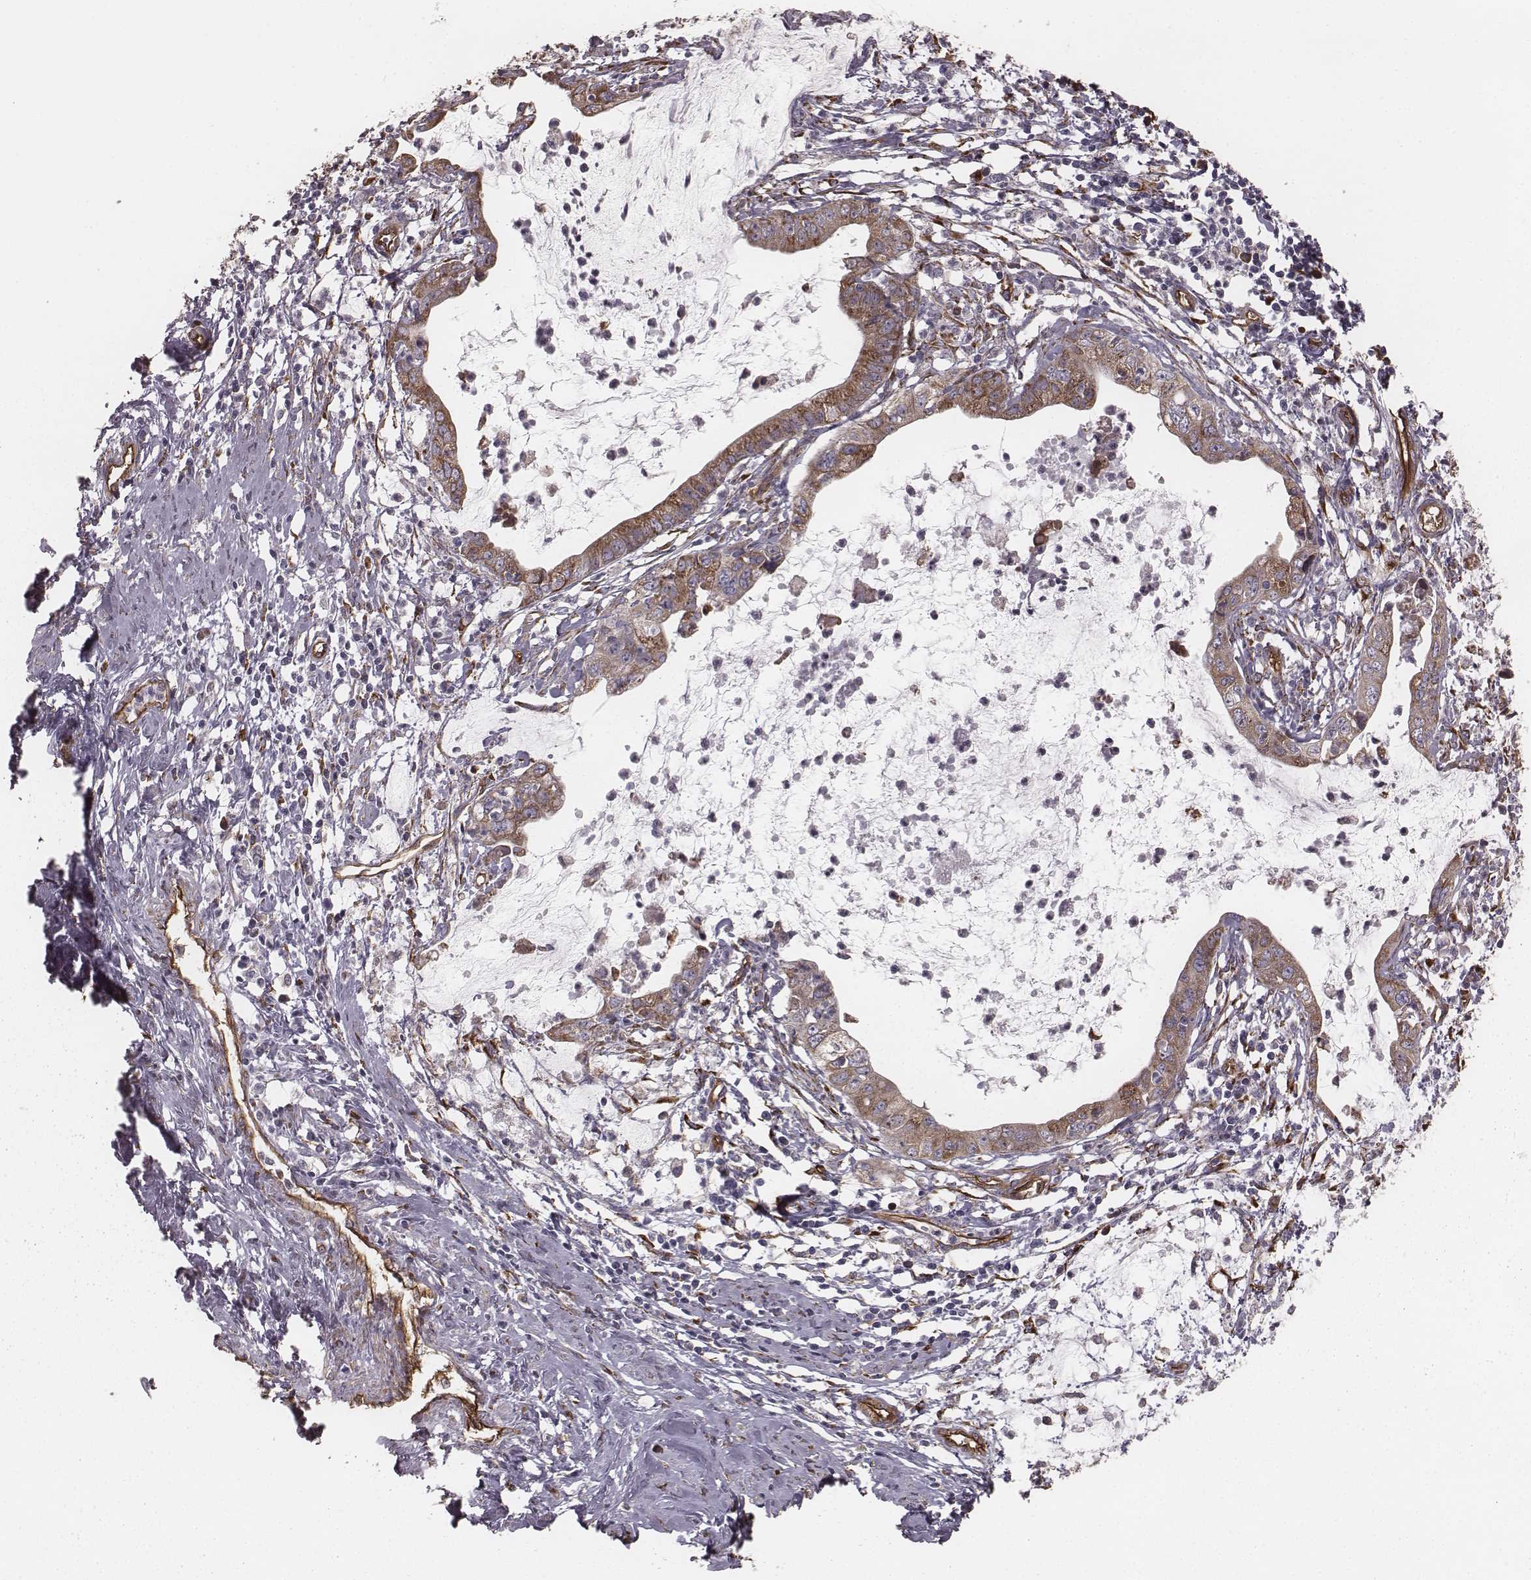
{"staining": {"intensity": "moderate", "quantity": "25%-75%", "location": "cytoplasmic/membranous"}, "tissue": "cervical cancer", "cell_type": "Tumor cells", "image_type": "cancer", "snomed": [{"axis": "morphology", "description": "Normal tissue, NOS"}, {"axis": "morphology", "description": "Adenocarcinoma, NOS"}, {"axis": "topography", "description": "Cervix"}], "caption": "Human adenocarcinoma (cervical) stained with a protein marker demonstrates moderate staining in tumor cells.", "gene": "PALMD", "patient": {"sex": "female", "age": 38}}